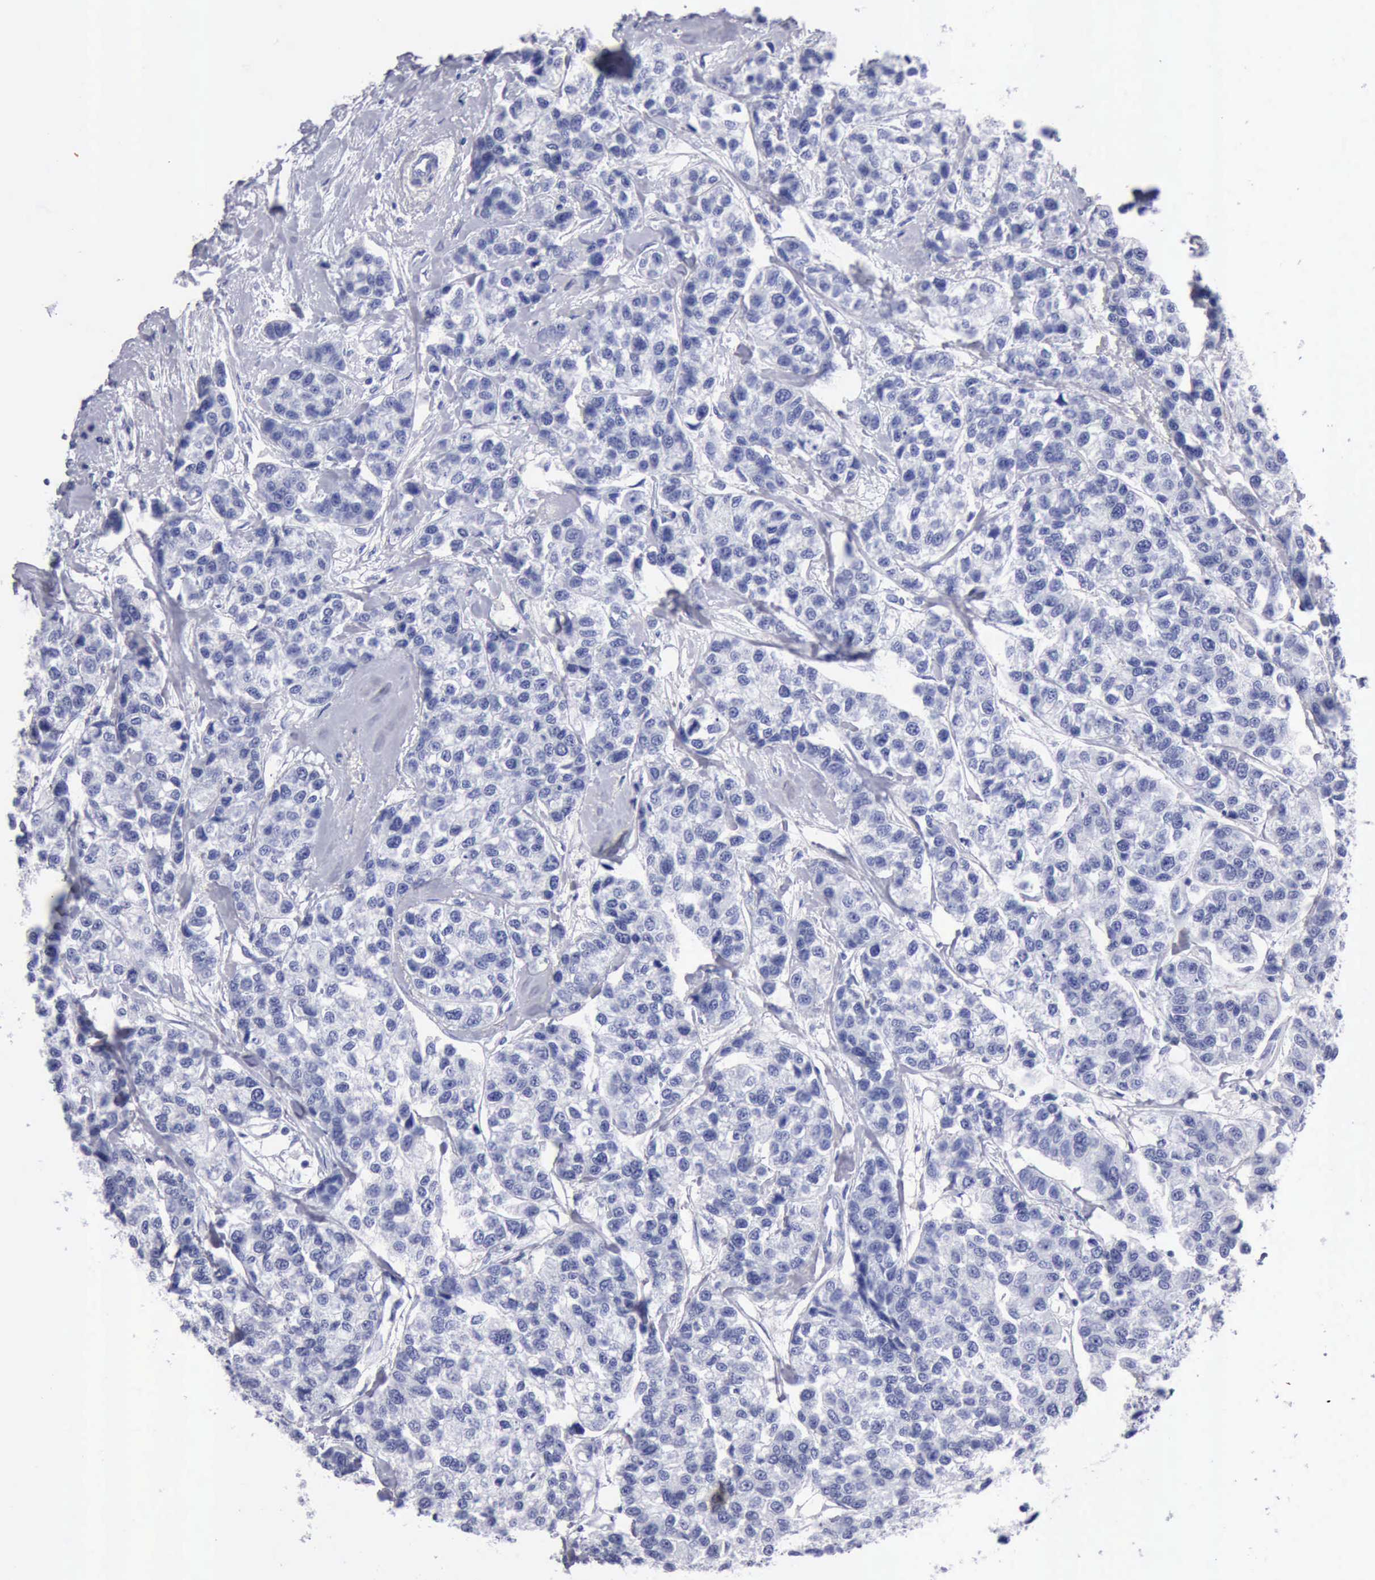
{"staining": {"intensity": "negative", "quantity": "none", "location": "none"}, "tissue": "breast cancer", "cell_type": "Tumor cells", "image_type": "cancer", "snomed": [{"axis": "morphology", "description": "Duct carcinoma"}, {"axis": "topography", "description": "Breast"}], "caption": "Immunohistochemistry (IHC) of human breast cancer reveals no positivity in tumor cells.", "gene": "CYP19A1", "patient": {"sex": "female", "age": 51}}